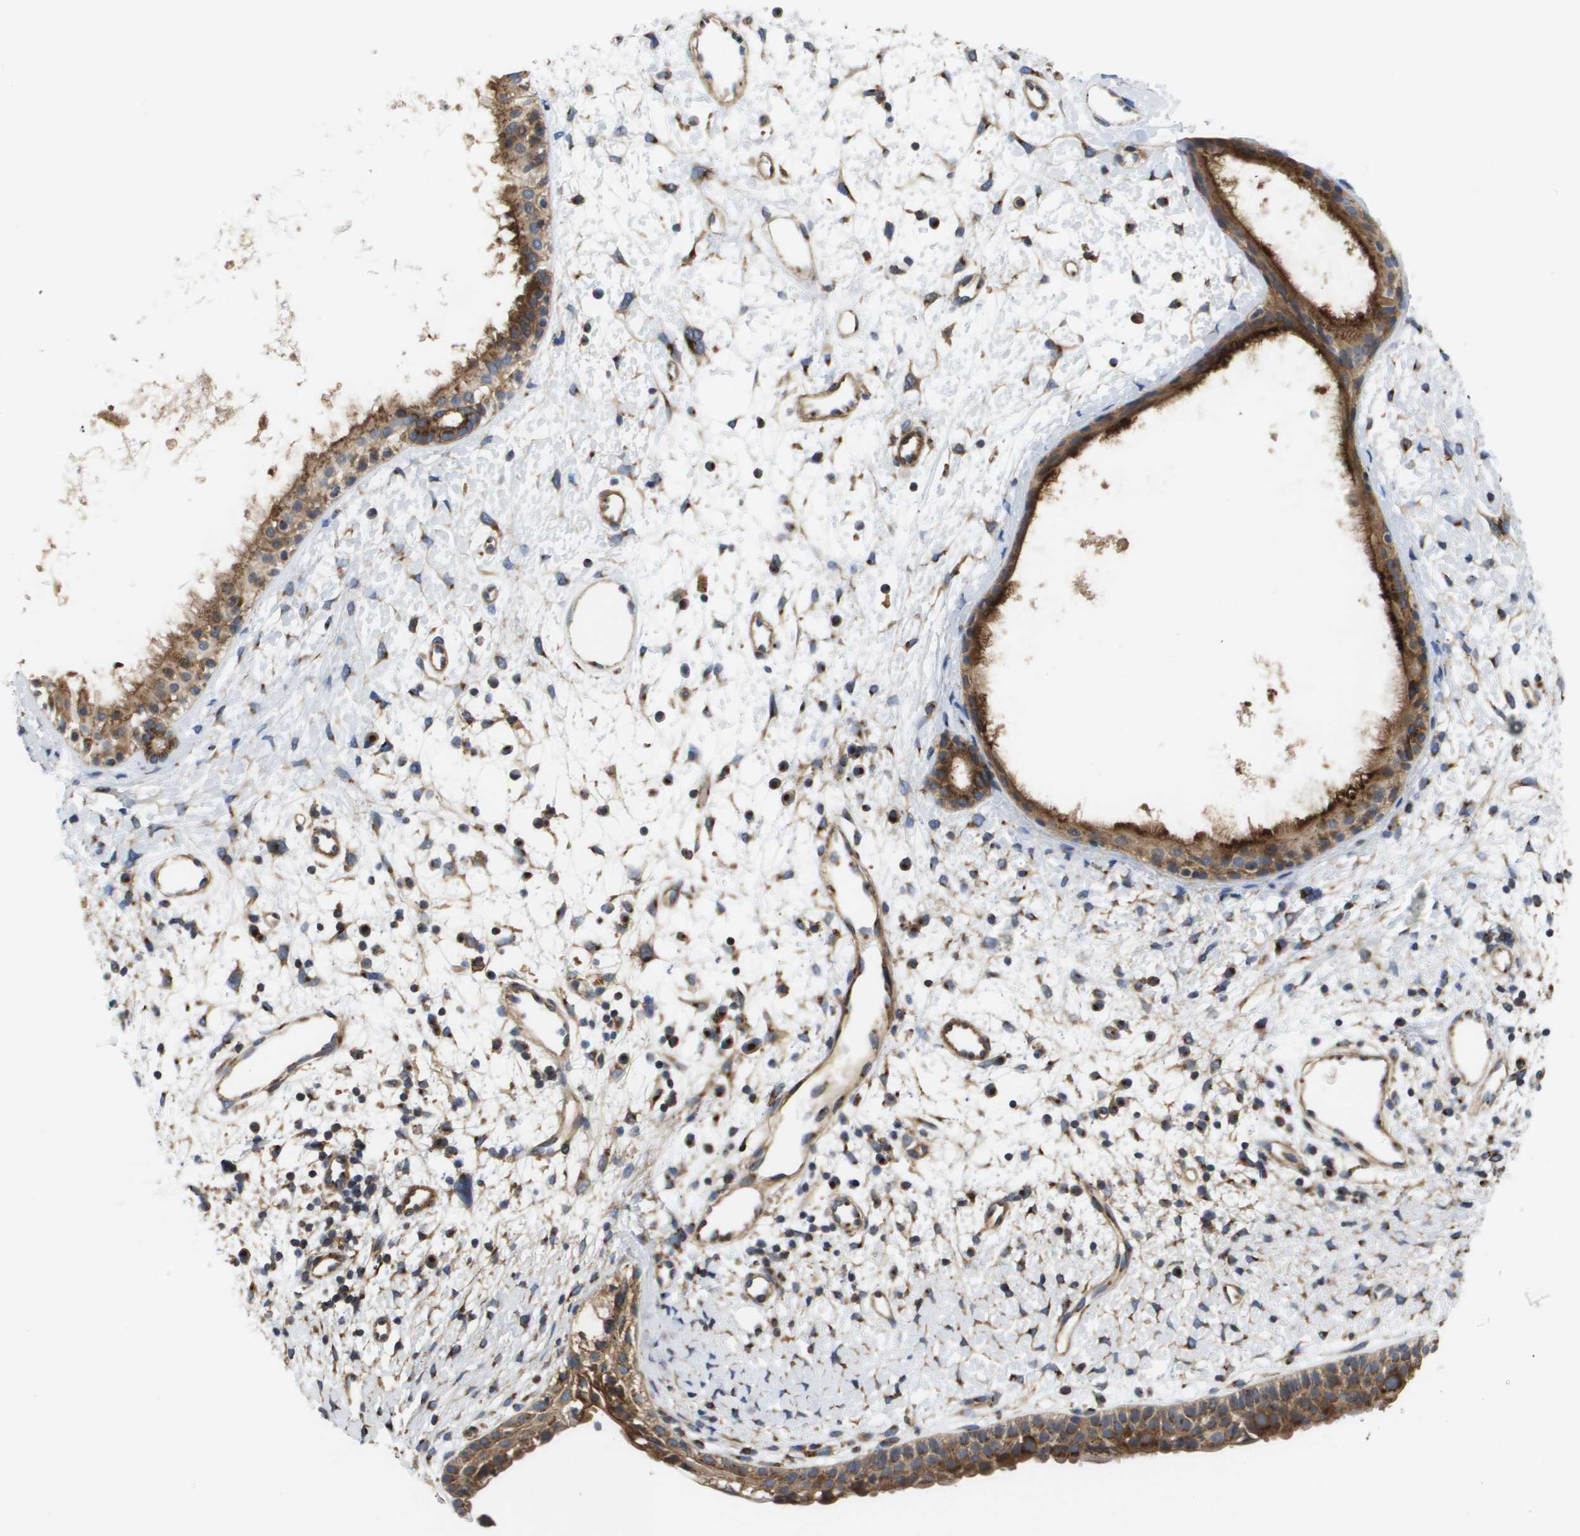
{"staining": {"intensity": "moderate", "quantity": ">75%", "location": "cytoplasmic/membranous"}, "tissue": "nasopharynx", "cell_type": "Respiratory epithelial cells", "image_type": "normal", "snomed": [{"axis": "morphology", "description": "Normal tissue, NOS"}, {"axis": "topography", "description": "Nasopharynx"}], "caption": "Normal nasopharynx displays moderate cytoplasmic/membranous positivity in approximately >75% of respiratory epithelial cells, visualized by immunohistochemistry.", "gene": "BST2", "patient": {"sex": "male", "age": 22}}